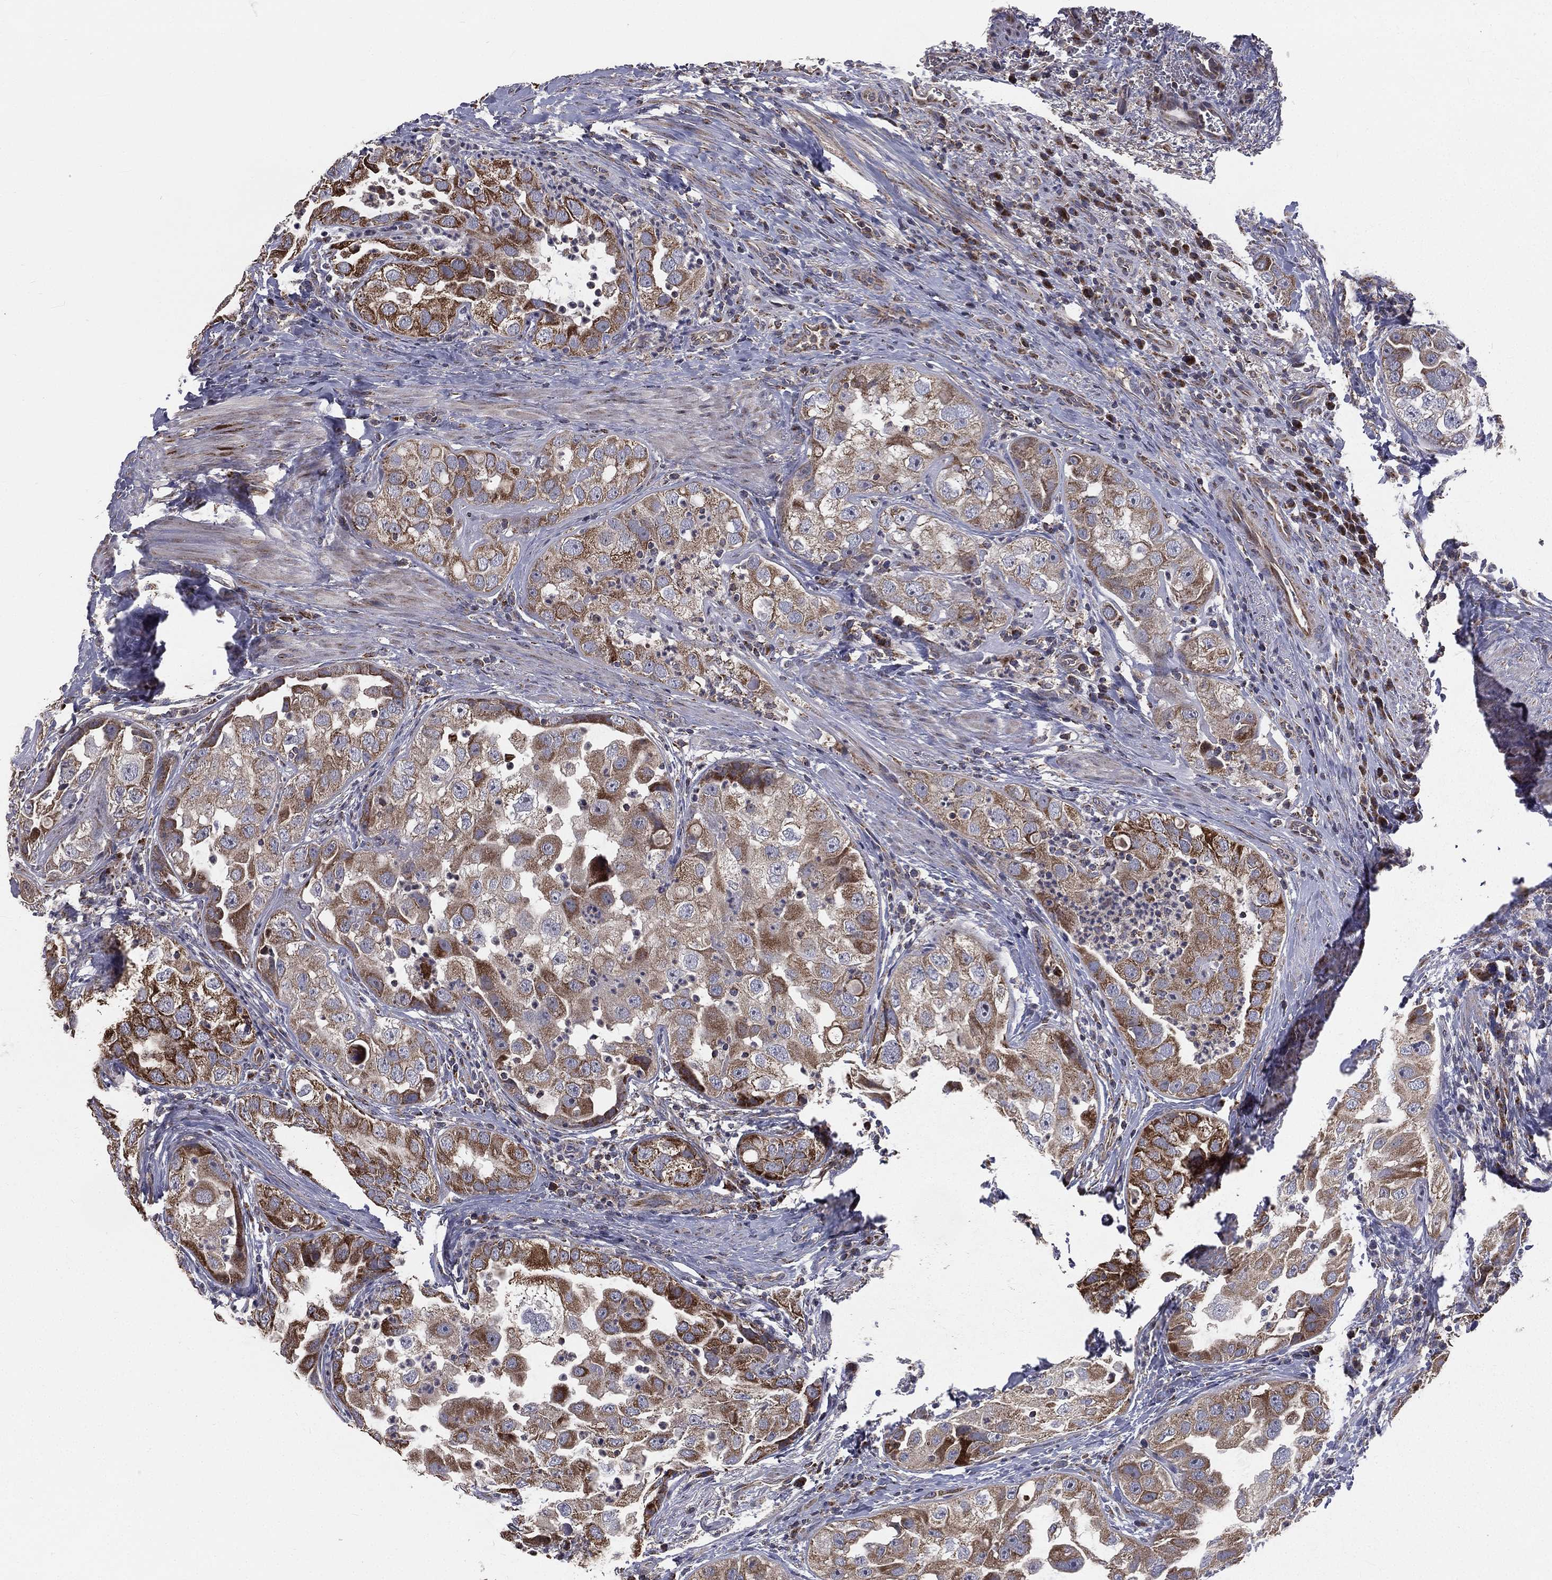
{"staining": {"intensity": "strong", "quantity": "25%-75%", "location": "cytoplasmic/membranous"}, "tissue": "urothelial cancer", "cell_type": "Tumor cells", "image_type": "cancer", "snomed": [{"axis": "morphology", "description": "Urothelial carcinoma, High grade"}, {"axis": "topography", "description": "Urinary bladder"}], "caption": "High-power microscopy captured an IHC photomicrograph of high-grade urothelial carcinoma, revealing strong cytoplasmic/membranous staining in about 25%-75% of tumor cells.", "gene": "GPD1", "patient": {"sex": "female", "age": 41}}